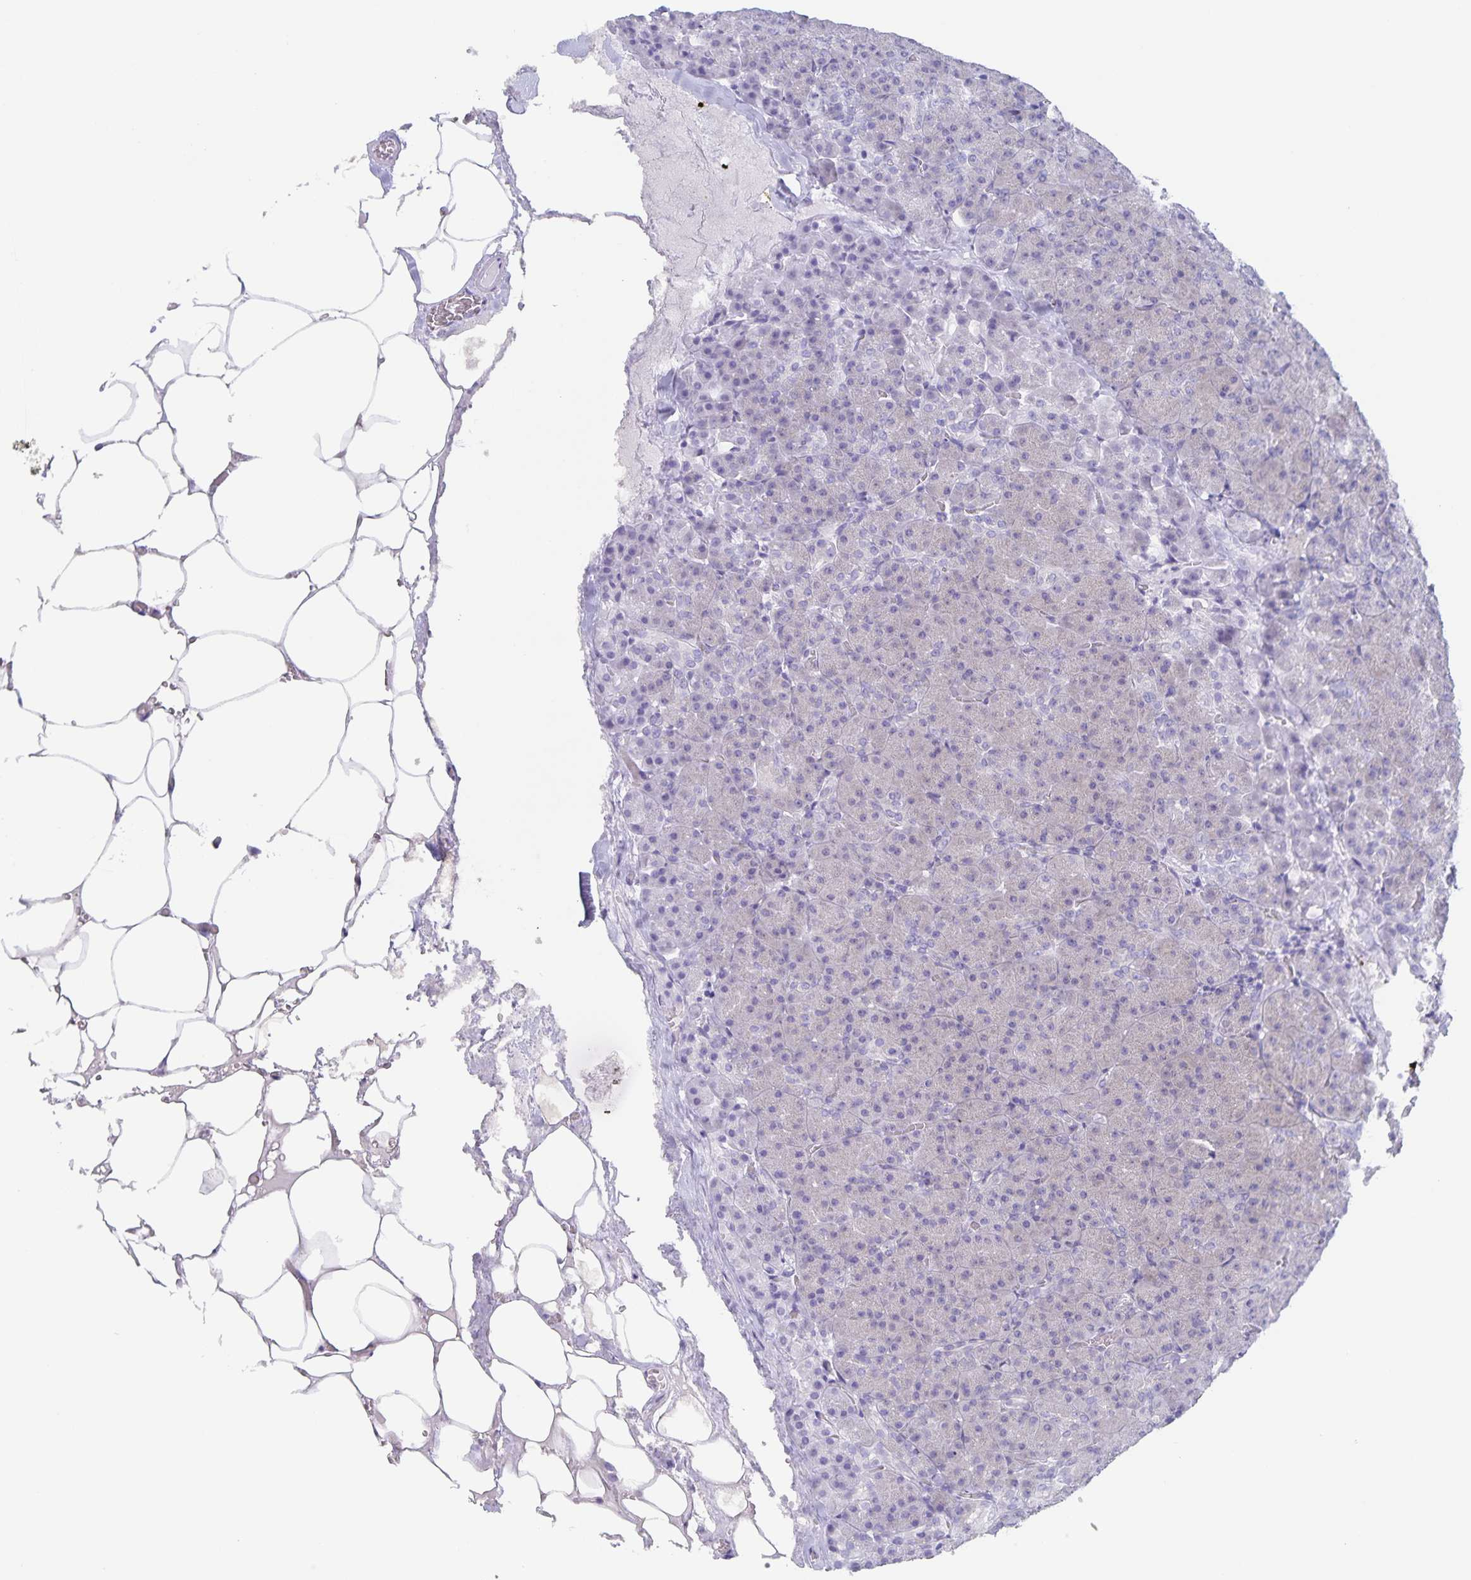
{"staining": {"intensity": "weak", "quantity": "<25%", "location": "cytoplasmic/membranous"}, "tissue": "pancreas", "cell_type": "Exocrine glandular cells", "image_type": "normal", "snomed": [{"axis": "morphology", "description": "Normal tissue, NOS"}, {"axis": "topography", "description": "Pancreas"}], "caption": "IHC photomicrograph of normal human pancreas stained for a protein (brown), which demonstrates no expression in exocrine glandular cells. (DAB (3,3'-diaminobenzidine) IHC visualized using brightfield microscopy, high magnification).", "gene": "AQP4", "patient": {"sex": "female", "age": 74}}